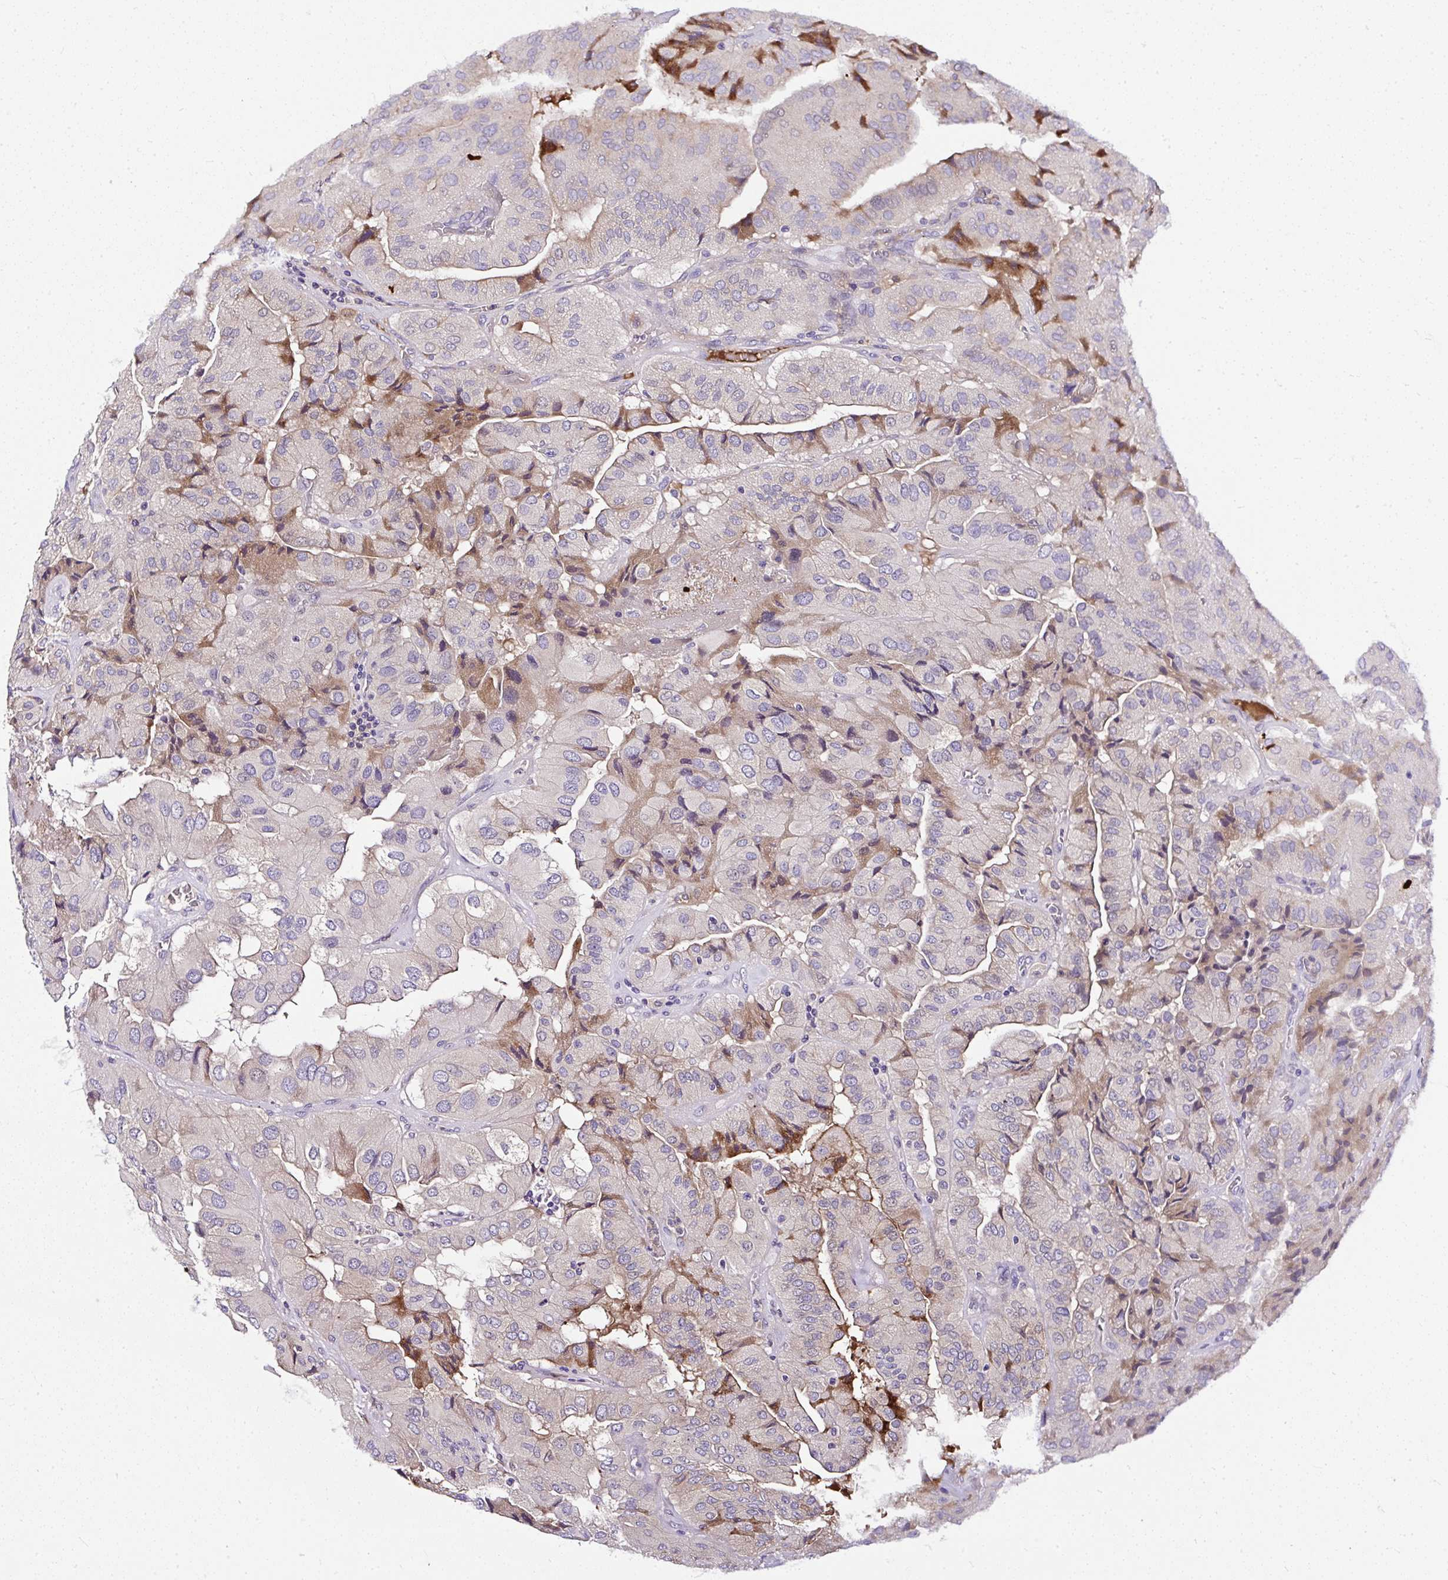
{"staining": {"intensity": "moderate", "quantity": "<25%", "location": "cytoplasmic/membranous"}, "tissue": "thyroid cancer", "cell_type": "Tumor cells", "image_type": "cancer", "snomed": [{"axis": "morphology", "description": "Normal tissue, NOS"}, {"axis": "morphology", "description": "Papillary adenocarcinoma, NOS"}, {"axis": "topography", "description": "Thyroid gland"}], "caption": "Immunohistochemical staining of thyroid papillary adenocarcinoma shows moderate cytoplasmic/membranous protein staining in approximately <25% of tumor cells.", "gene": "DEPDC5", "patient": {"sex": "female", "age": 59}}